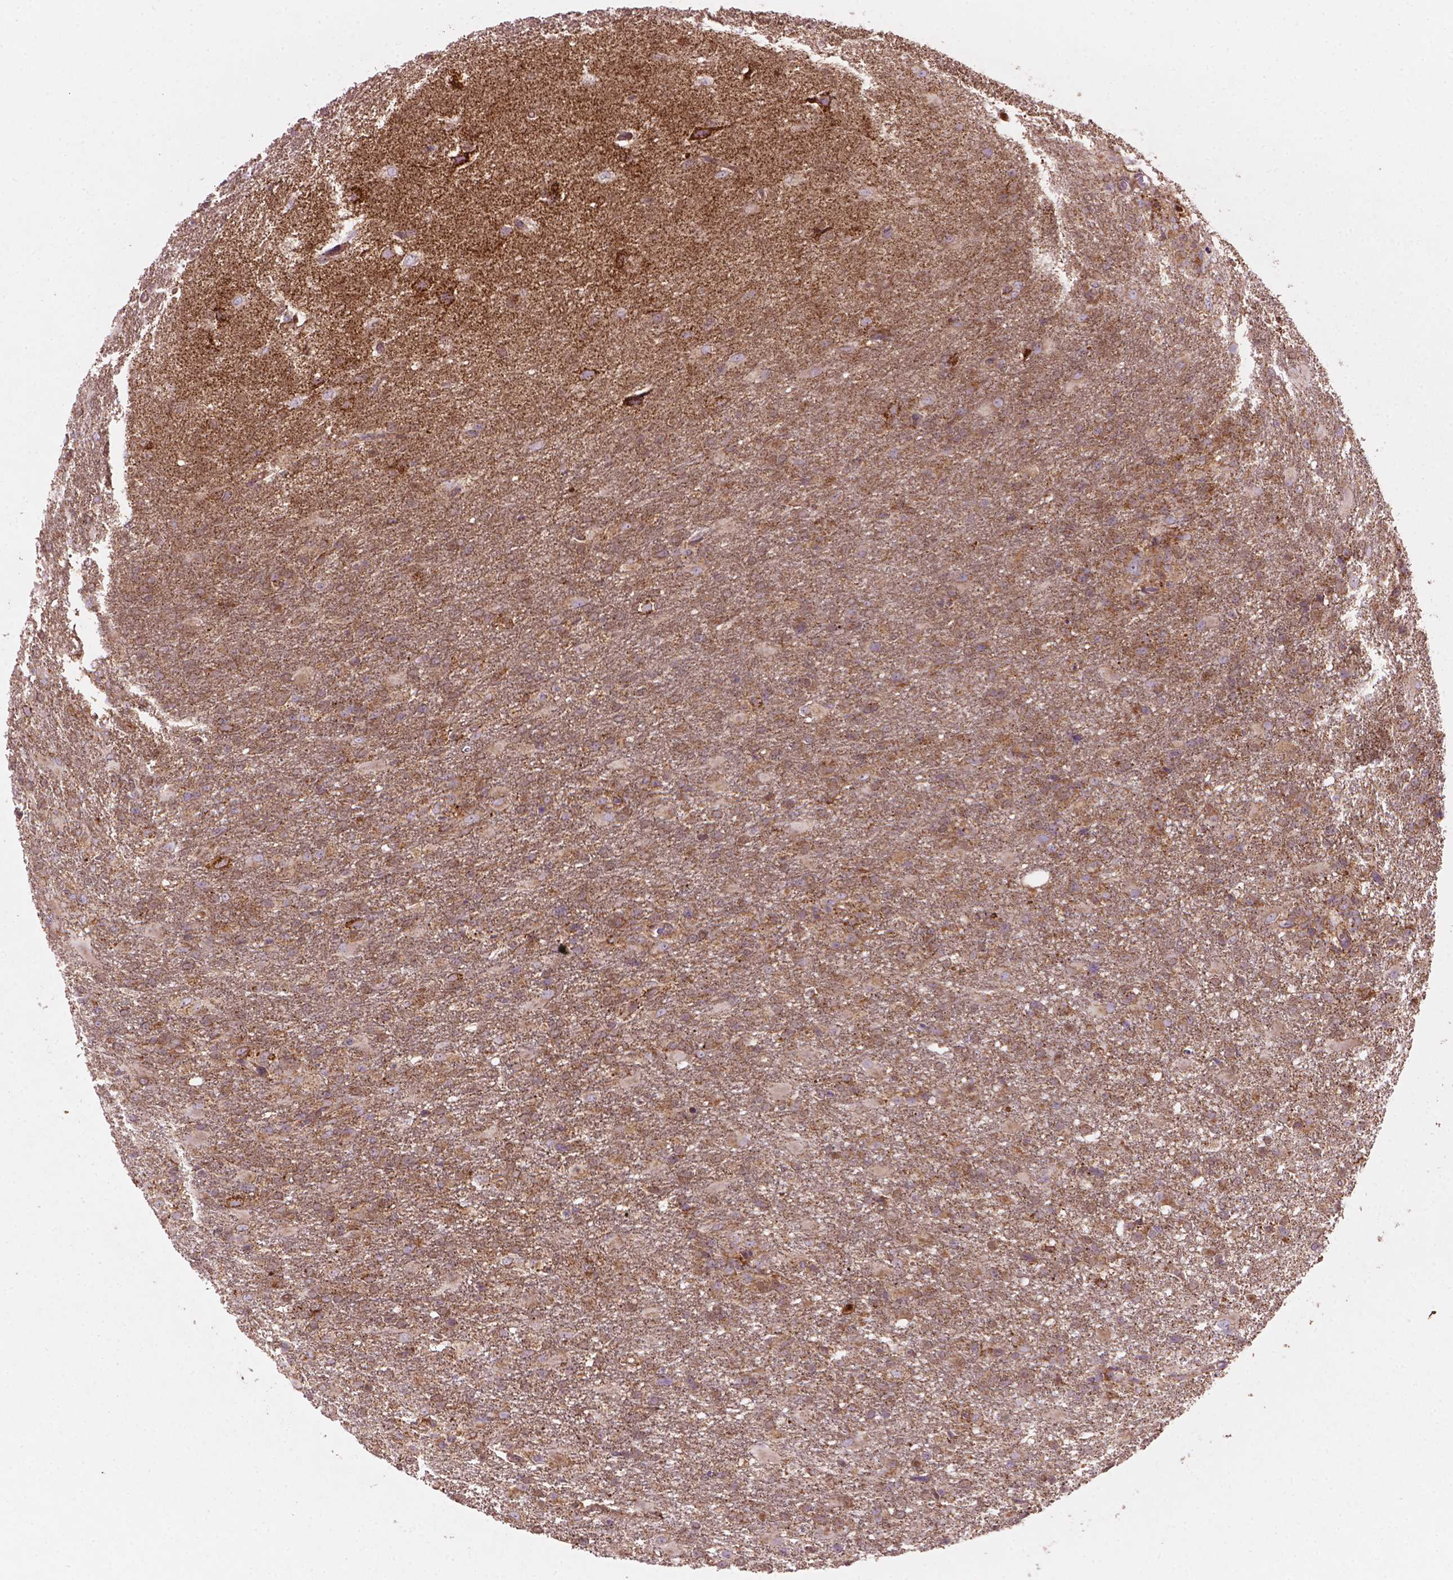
{"staining": {"intensity": "moderate", "quantity": ">75%", "location": "cytoplasmic/membranous"}, "tissue": "glioma", "cell_type": "Tumor cells", "image_type": "cancer", "snomed": [{"axis": "morphology", "description": "Glioma, malignant, High grade"}, {"axis": "topography", "description": "Brain"}], "caption": "This photomicrograph reveals glioma stained with immunohistochemistry to label a protein in brown. The cytoplasmic/membranous of tumor cells show moderate positivity for the protein. Nuclei are counter-stained blue.", "gene": "VARS2", "patient": {"sex": "male", "age": 68}}